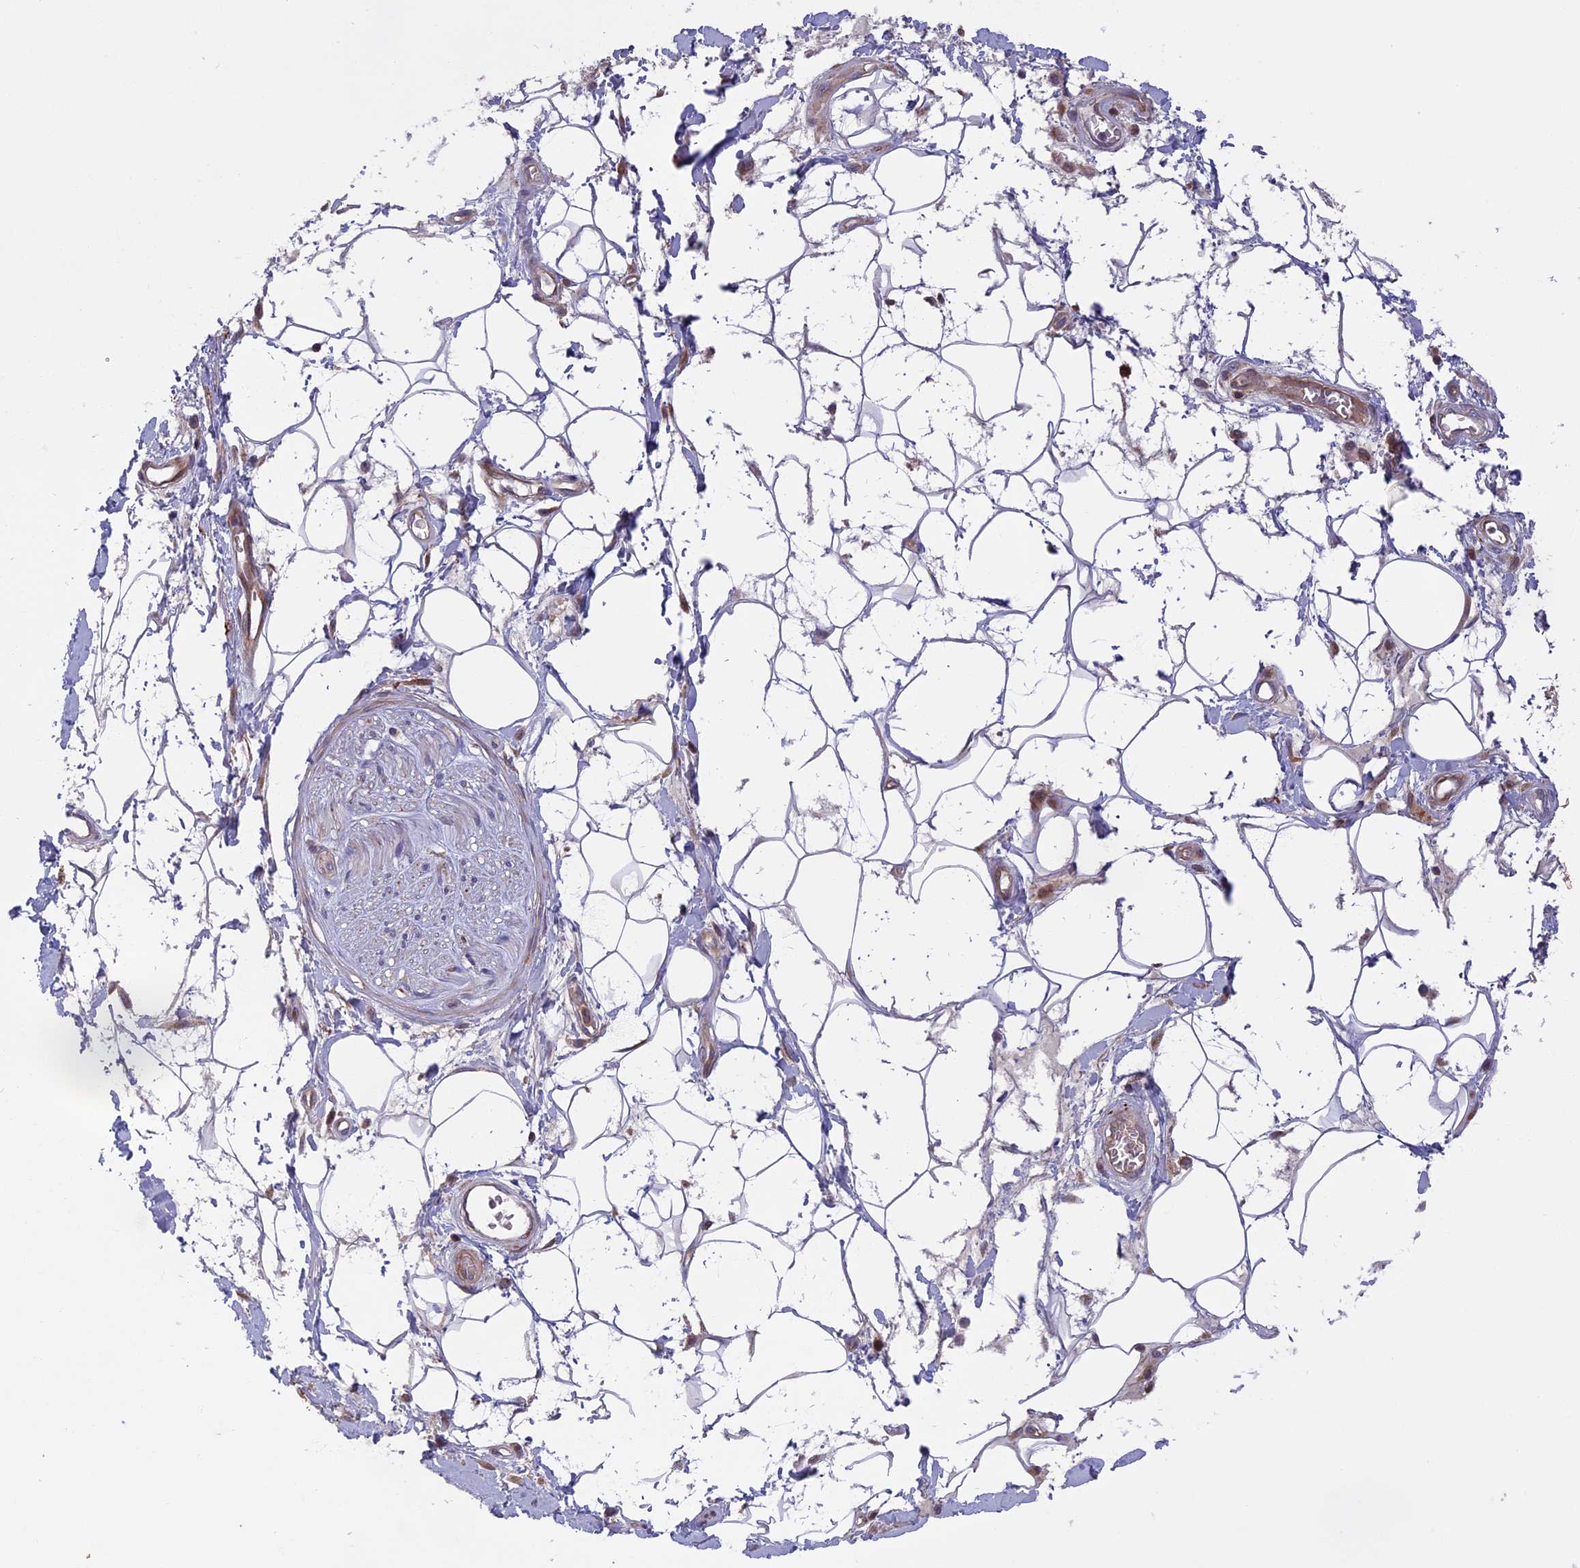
{"staining": {"intensity": "negative", "quantity": "none", "location": "none"}, "tissue": "adipose tissue", "cell_type": "Adipocytes", "image_type": "normal", "snomed": [{"axis": "morphology", "description": "Normal tissue, NOS"}, {"axis": "morphology", "description": "Adenocarcinoma, NOS"}, {"axis": "topography", "description": "Rectum"}, {"axis": "topography", "description": "Vagina"}, {"axis": "topography", "description": "Peripheral nerve tissue"}], "caption": "Adipocytes are negative for protein expression in benign human adipose tissue. (Immunohistochemistry (ihc), brightfield microscopy, high magnification).", "gene": "EDAR", "patient": {"sex": "female", "age": 71}}